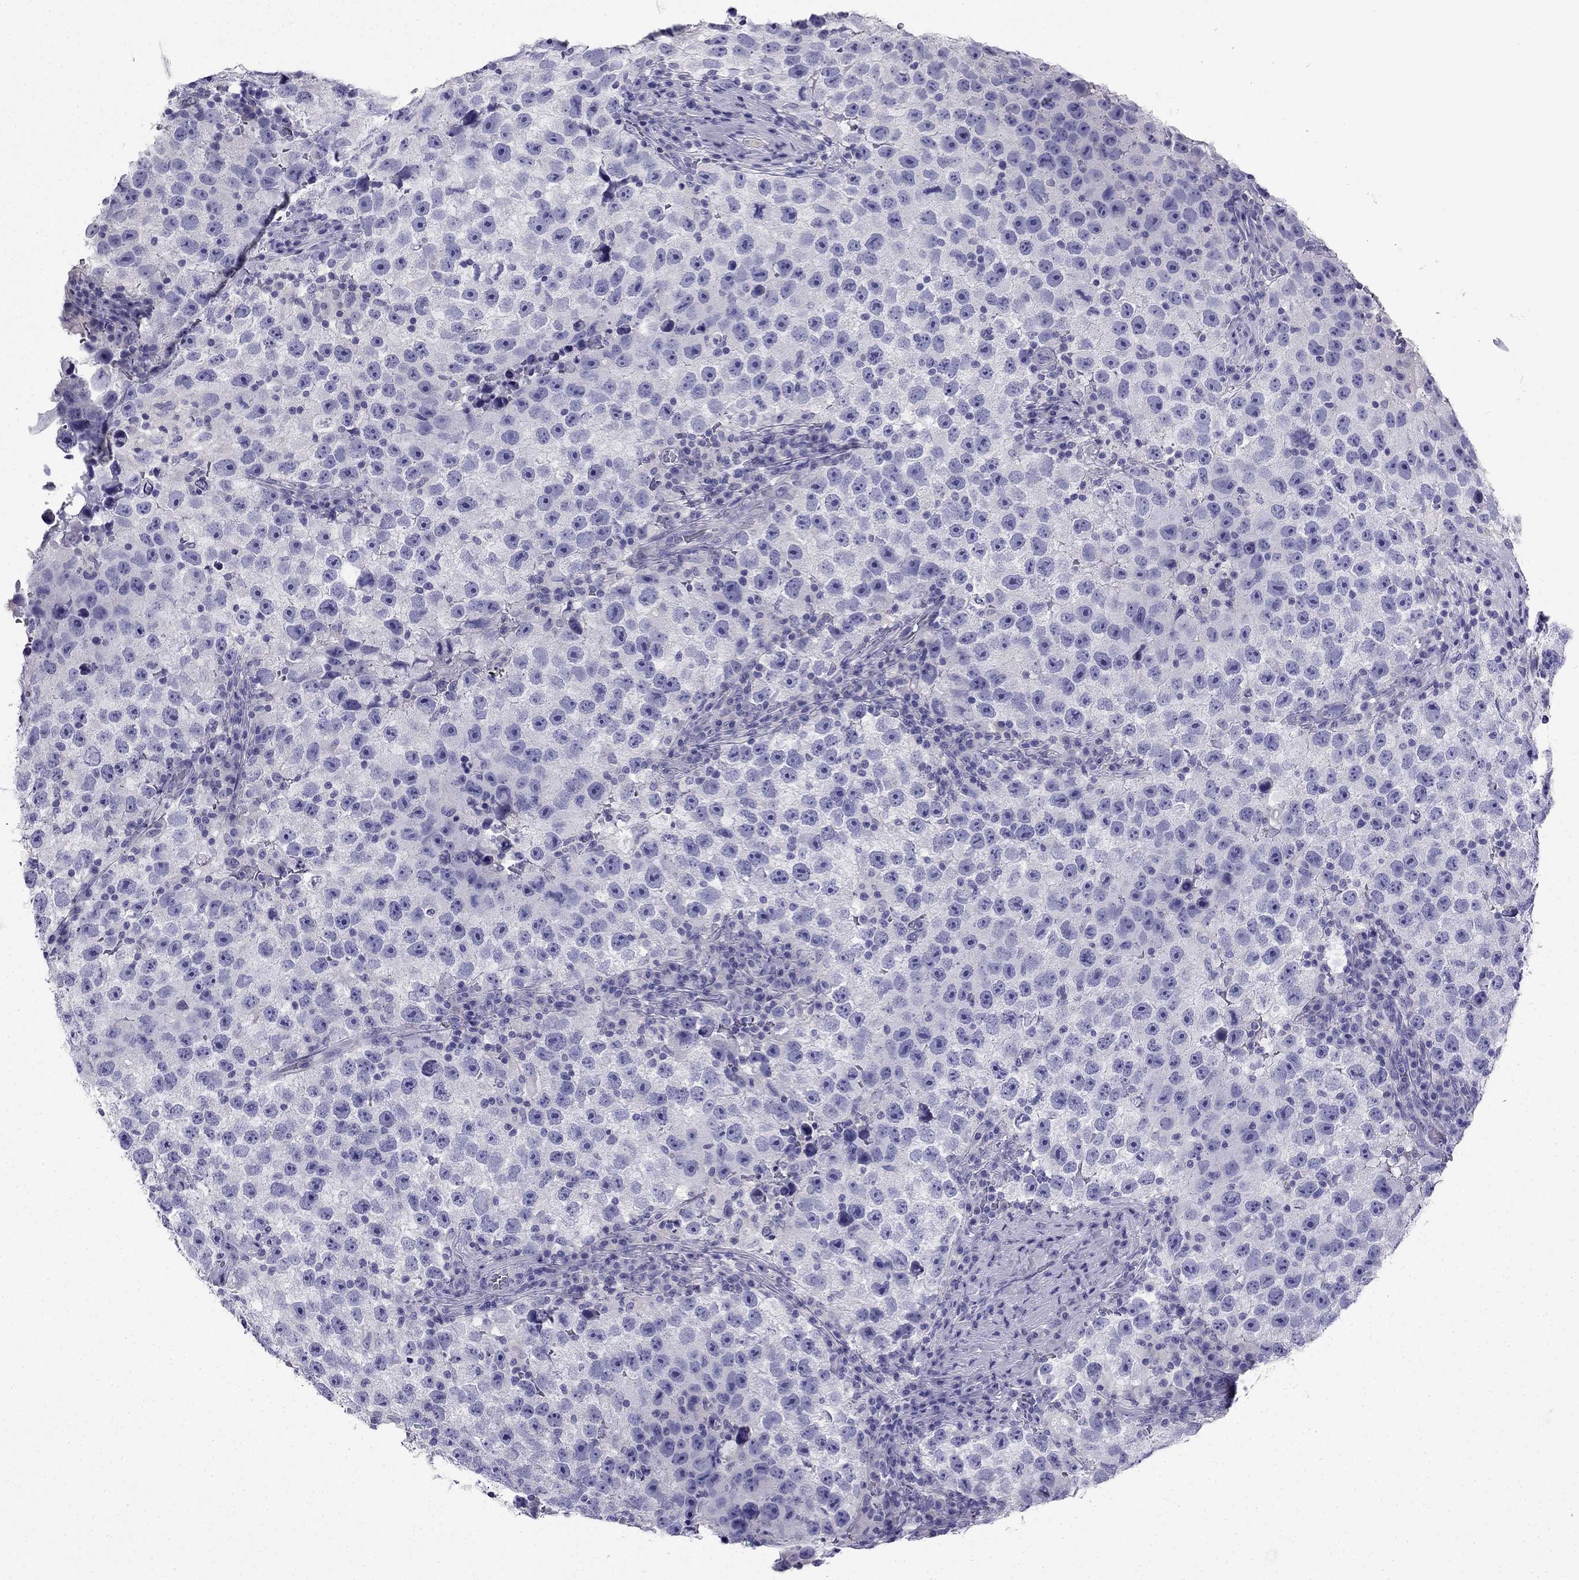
{"staining": {"intensity": "negative", "quantity": "none", "location": "none"}, "tissue": "testis cancer", "cell_type": "Tumor cells", "image_type": "cancer", "snomed": [{"axis": "morphology", "description": "Normal tissue, NOS"}, {"axis": "morphology", "description": "Seminoma, NOS"}, {"axis": "topography", "description": "Testis"}], "caption": "This is an IHC photomicrograph of testis seminoma. There is no positivity in tumor cells.", "gene": "PTH", "patient": {"sex": "male", "age": 31}}